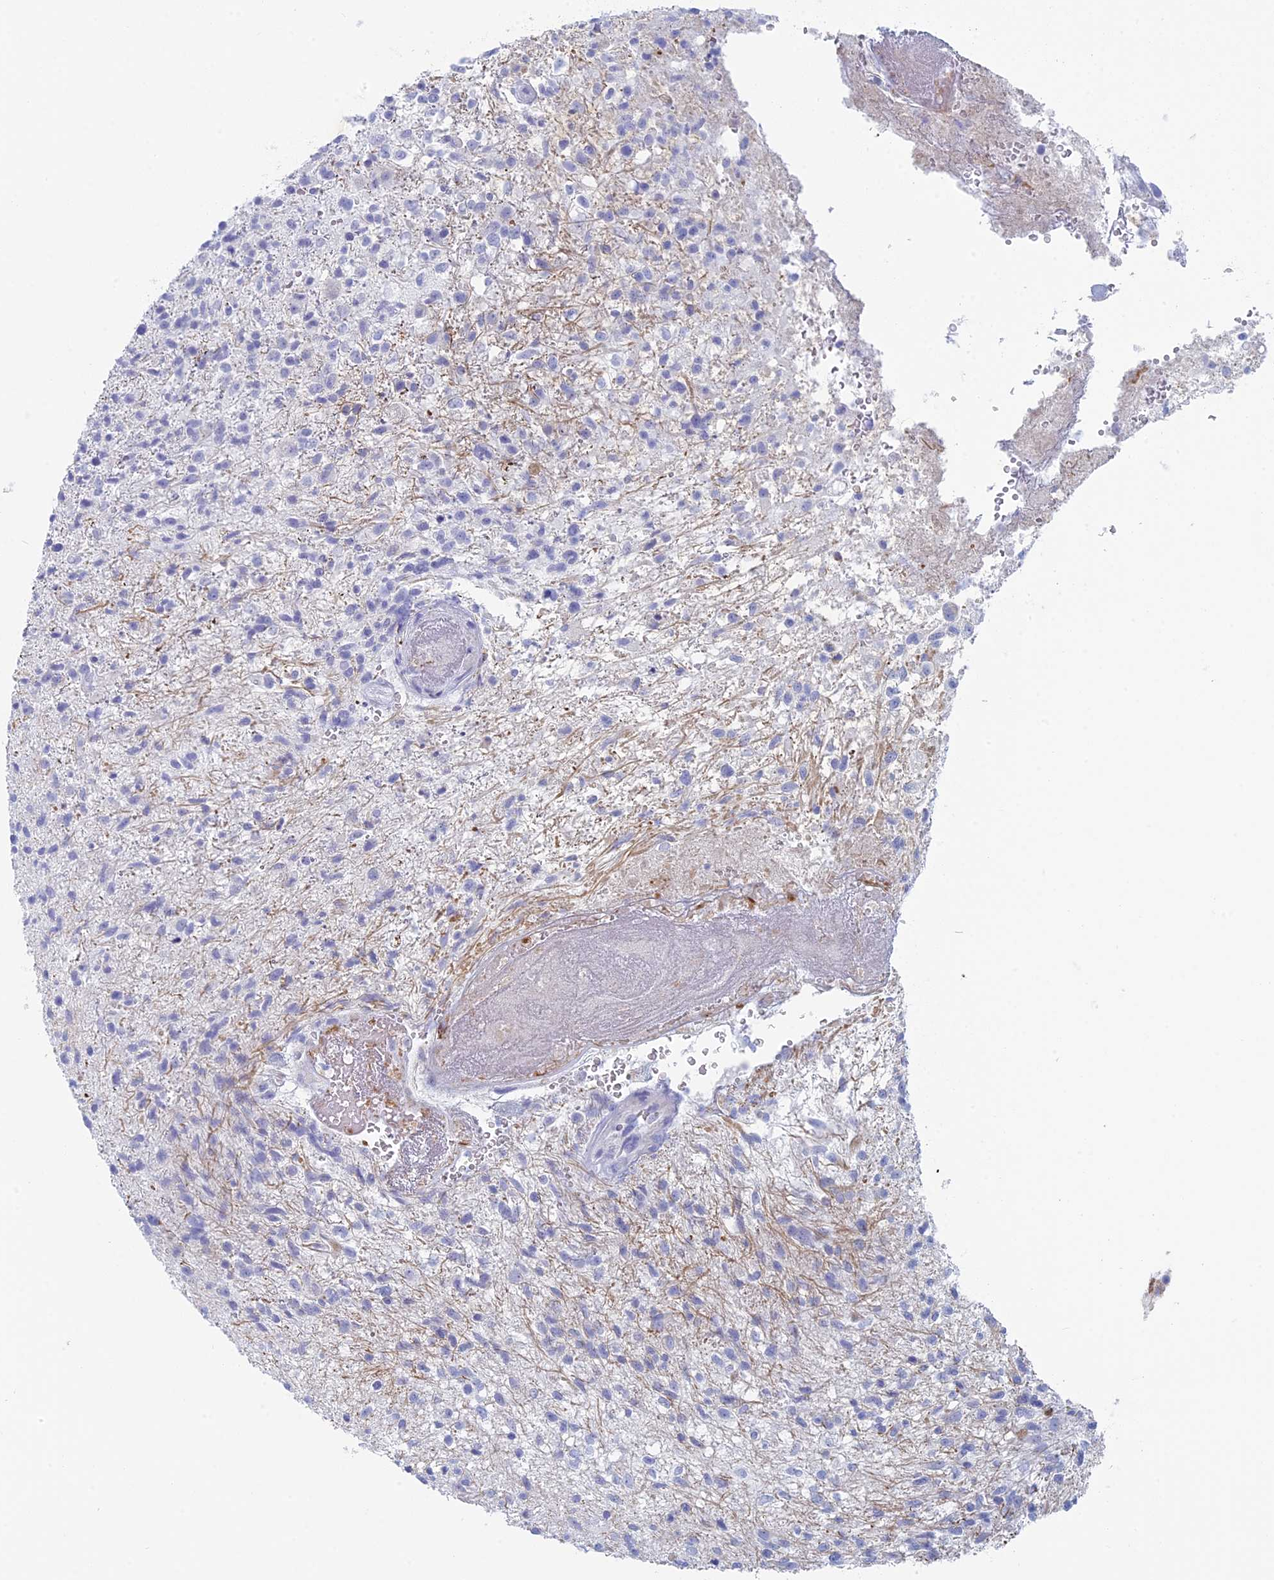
{"staining": {"intensity": "negative", "quantity": "none", "location": "none"}, "tissue": "glioma", "cell_type": "Tumor cells", "image_type": "cancer", "snomed": [{"axis": "morphology", "description": "Glioma, malignant, High grade"}, {"axis": "topography", "description": "Brain"}], "caption": "Immunohistochemical staining of malignant glioma (high-grade) shows no significant positivity in tumor cells.", "gene": "ALMS1", "patient": {"sex": "male", "age": 56}}